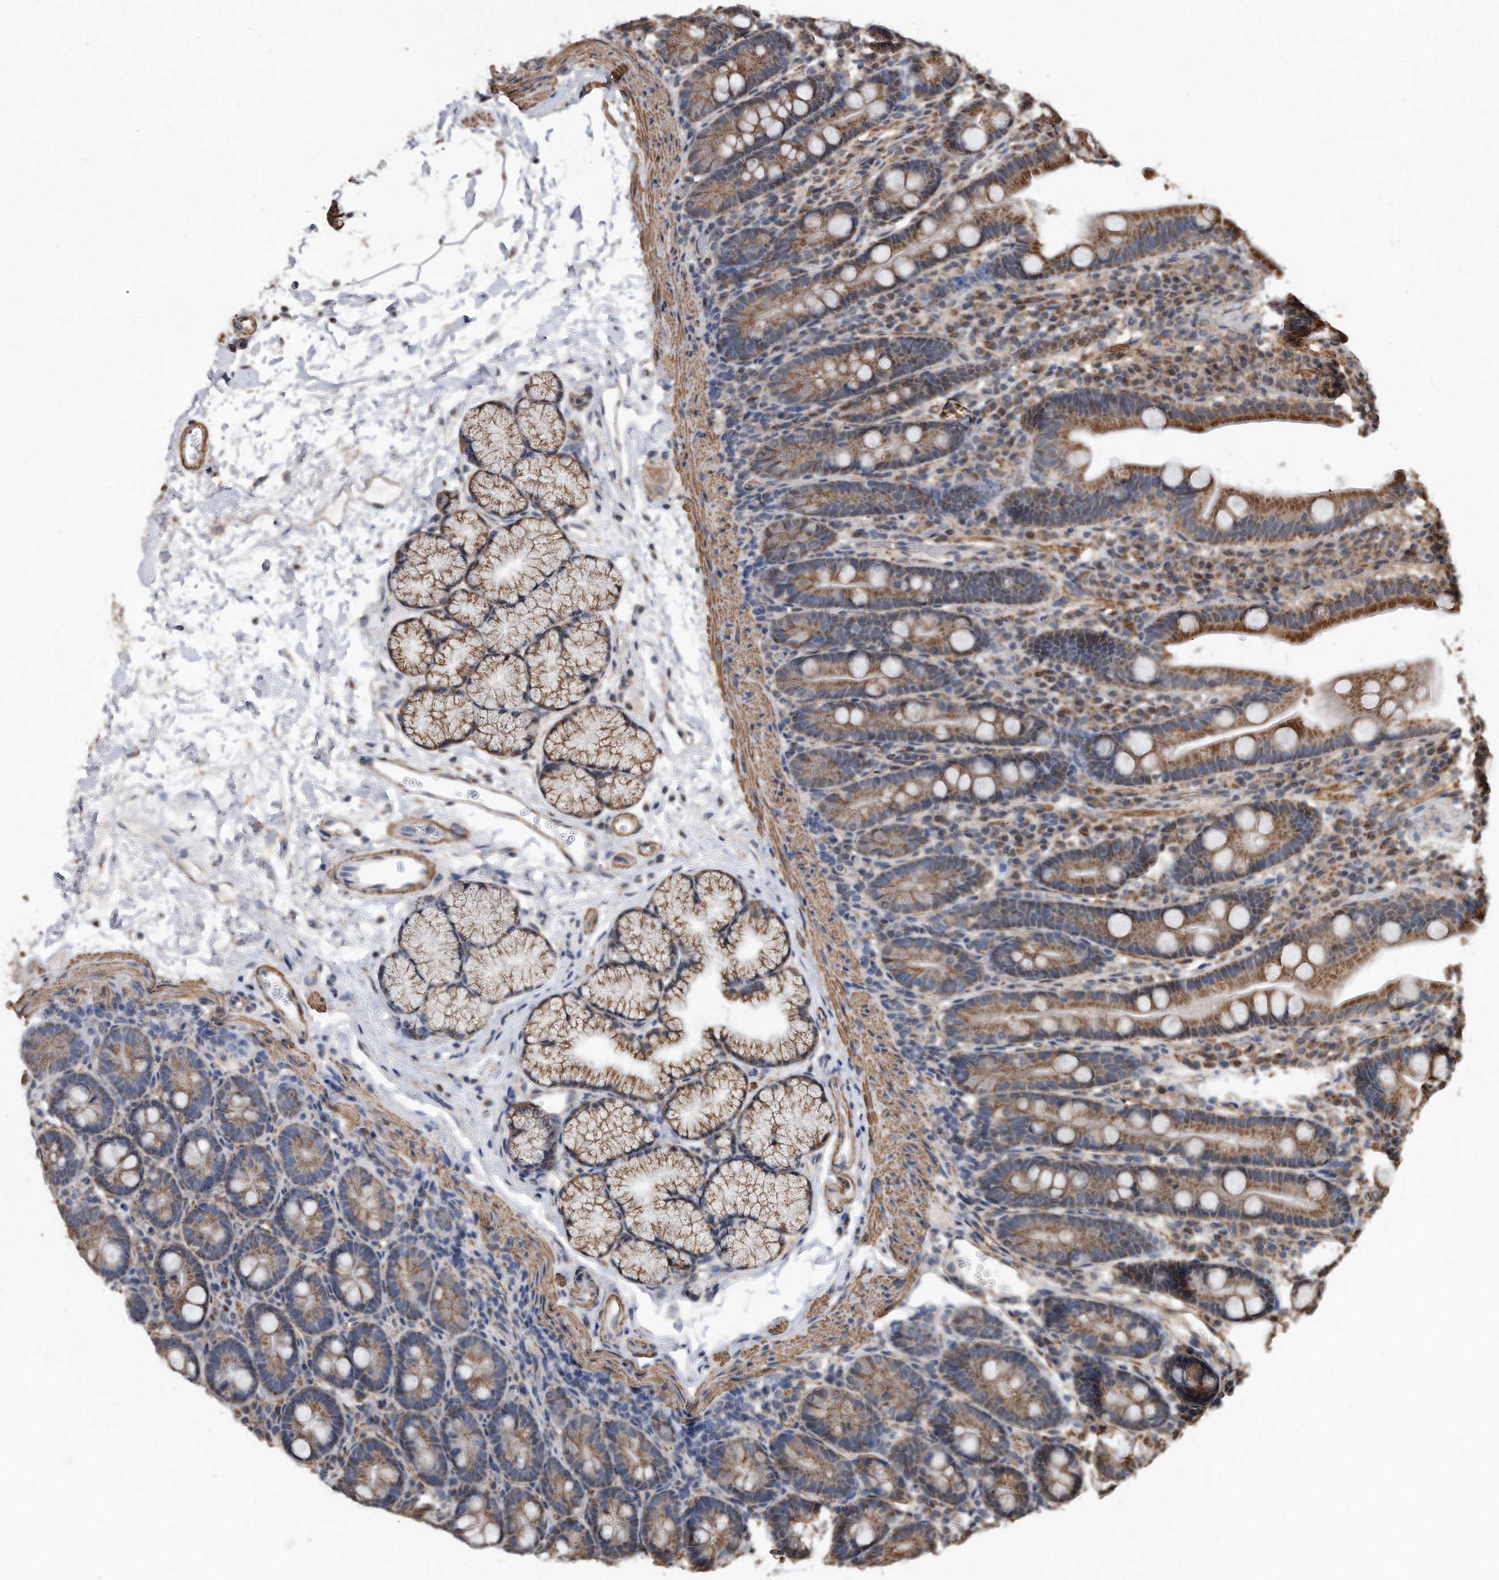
{"staining": {"intensity": "strong", "quantity": ">75%", "location": "cytoplasmic/membranous"}, "tissue": "duodenum", "cell_type": "Glandular cells", "image_type": "normal", "snomed": [{"axis": "morphology", "description": "Normal tissue, NOS"}, {"axis": "topography", "description": "Duodenum"}], "caption": "A brown stain labels strong cytoplasmic/membranous positivity of a protein in glandular cells of benign duodenum.", "gene": "DUSP22", "patient": {"sex": "male", "age": 35}}